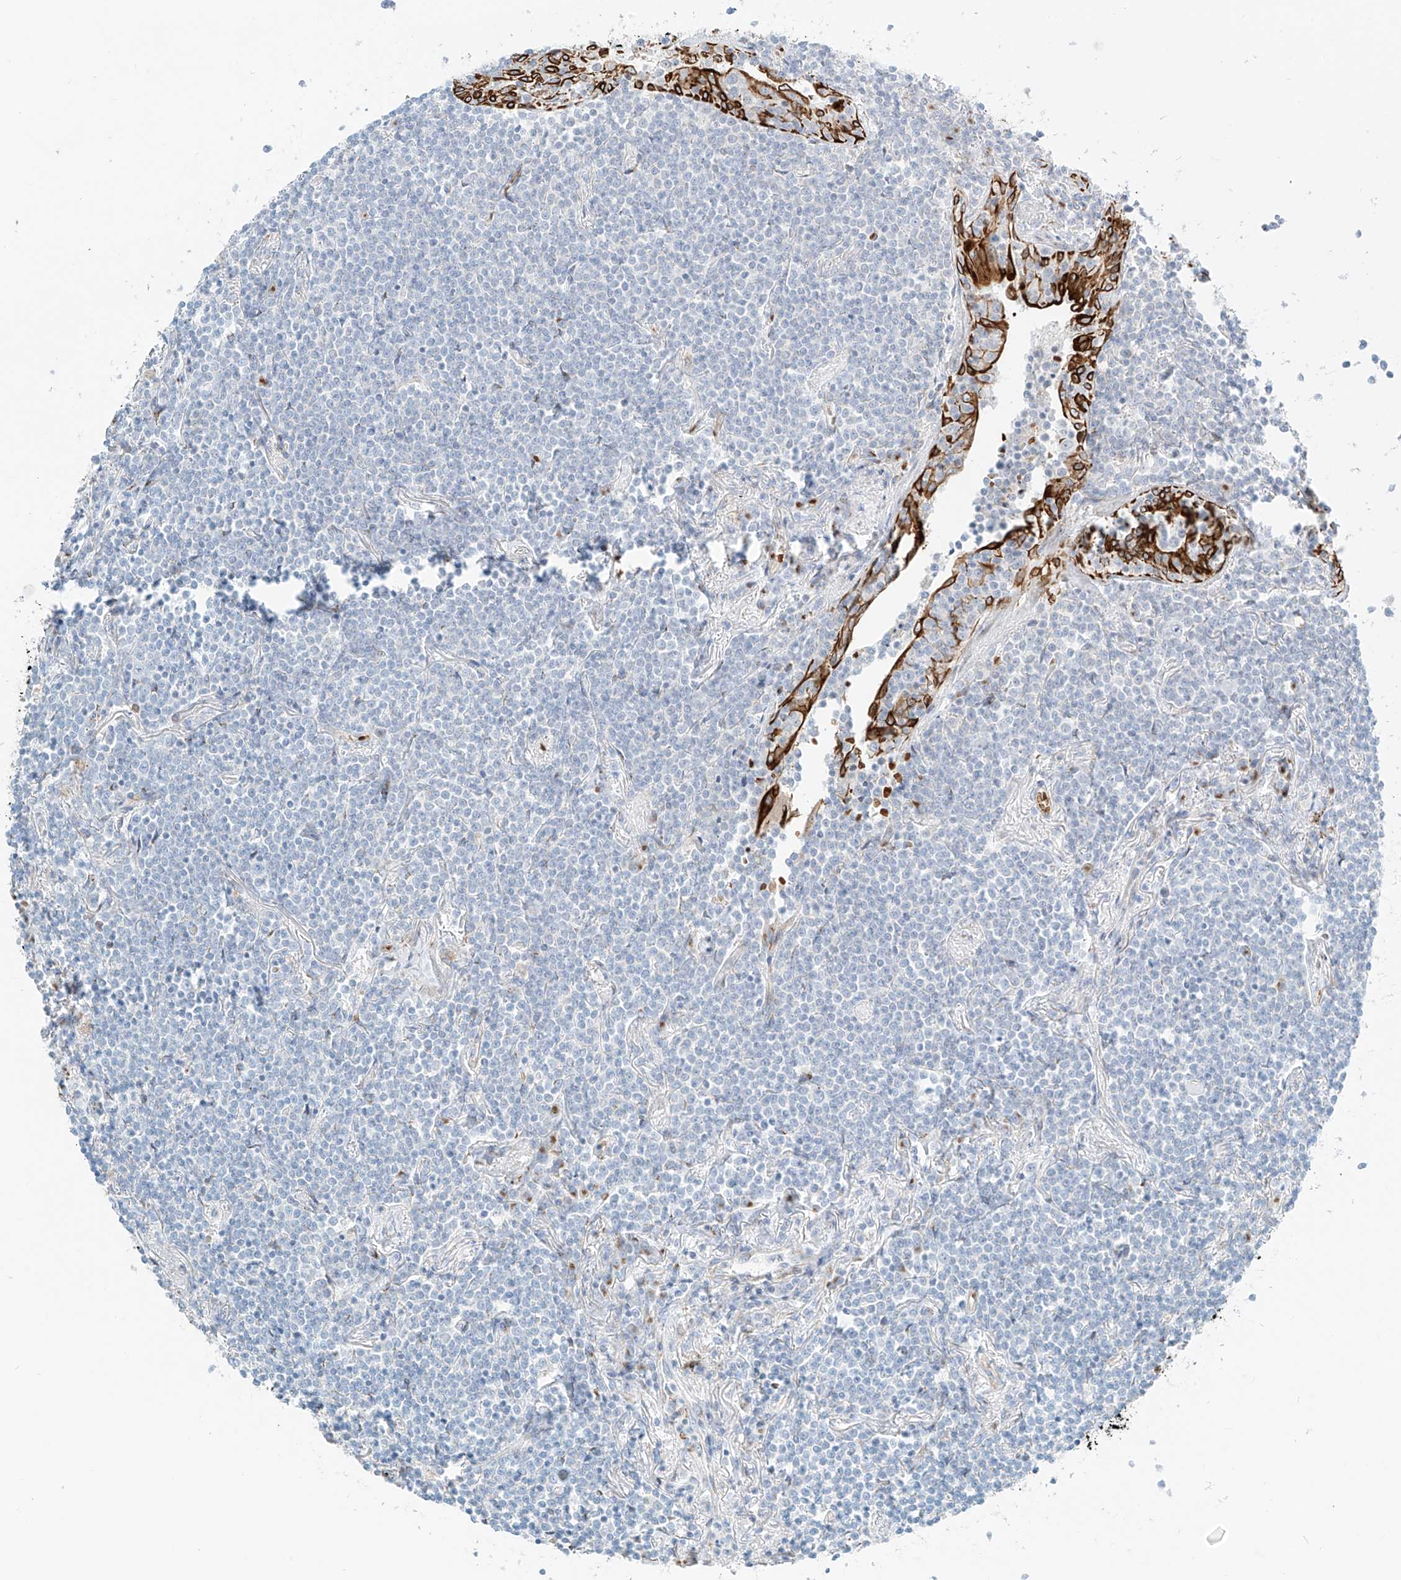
{"staining": {"intensity": "negative", "quantity": "none", "location": "none"}, "tissue": "lymphoma", "cell_type": "Tumor cells", "image_type": "cancer", "snomed": [{"axis": "morphology", "description": "Malignant lymphoma, non-Hodgkin's type, Low grade"}, {"axis": "topography", "description": "Lung"}], "caption": "The image reveals no significant staining in tumor cells of malignant lymphoma, non-Hodgkin's type (low-grade).", "gene": "EIPR1", "patient": {"sex": "female", "age": 71}}